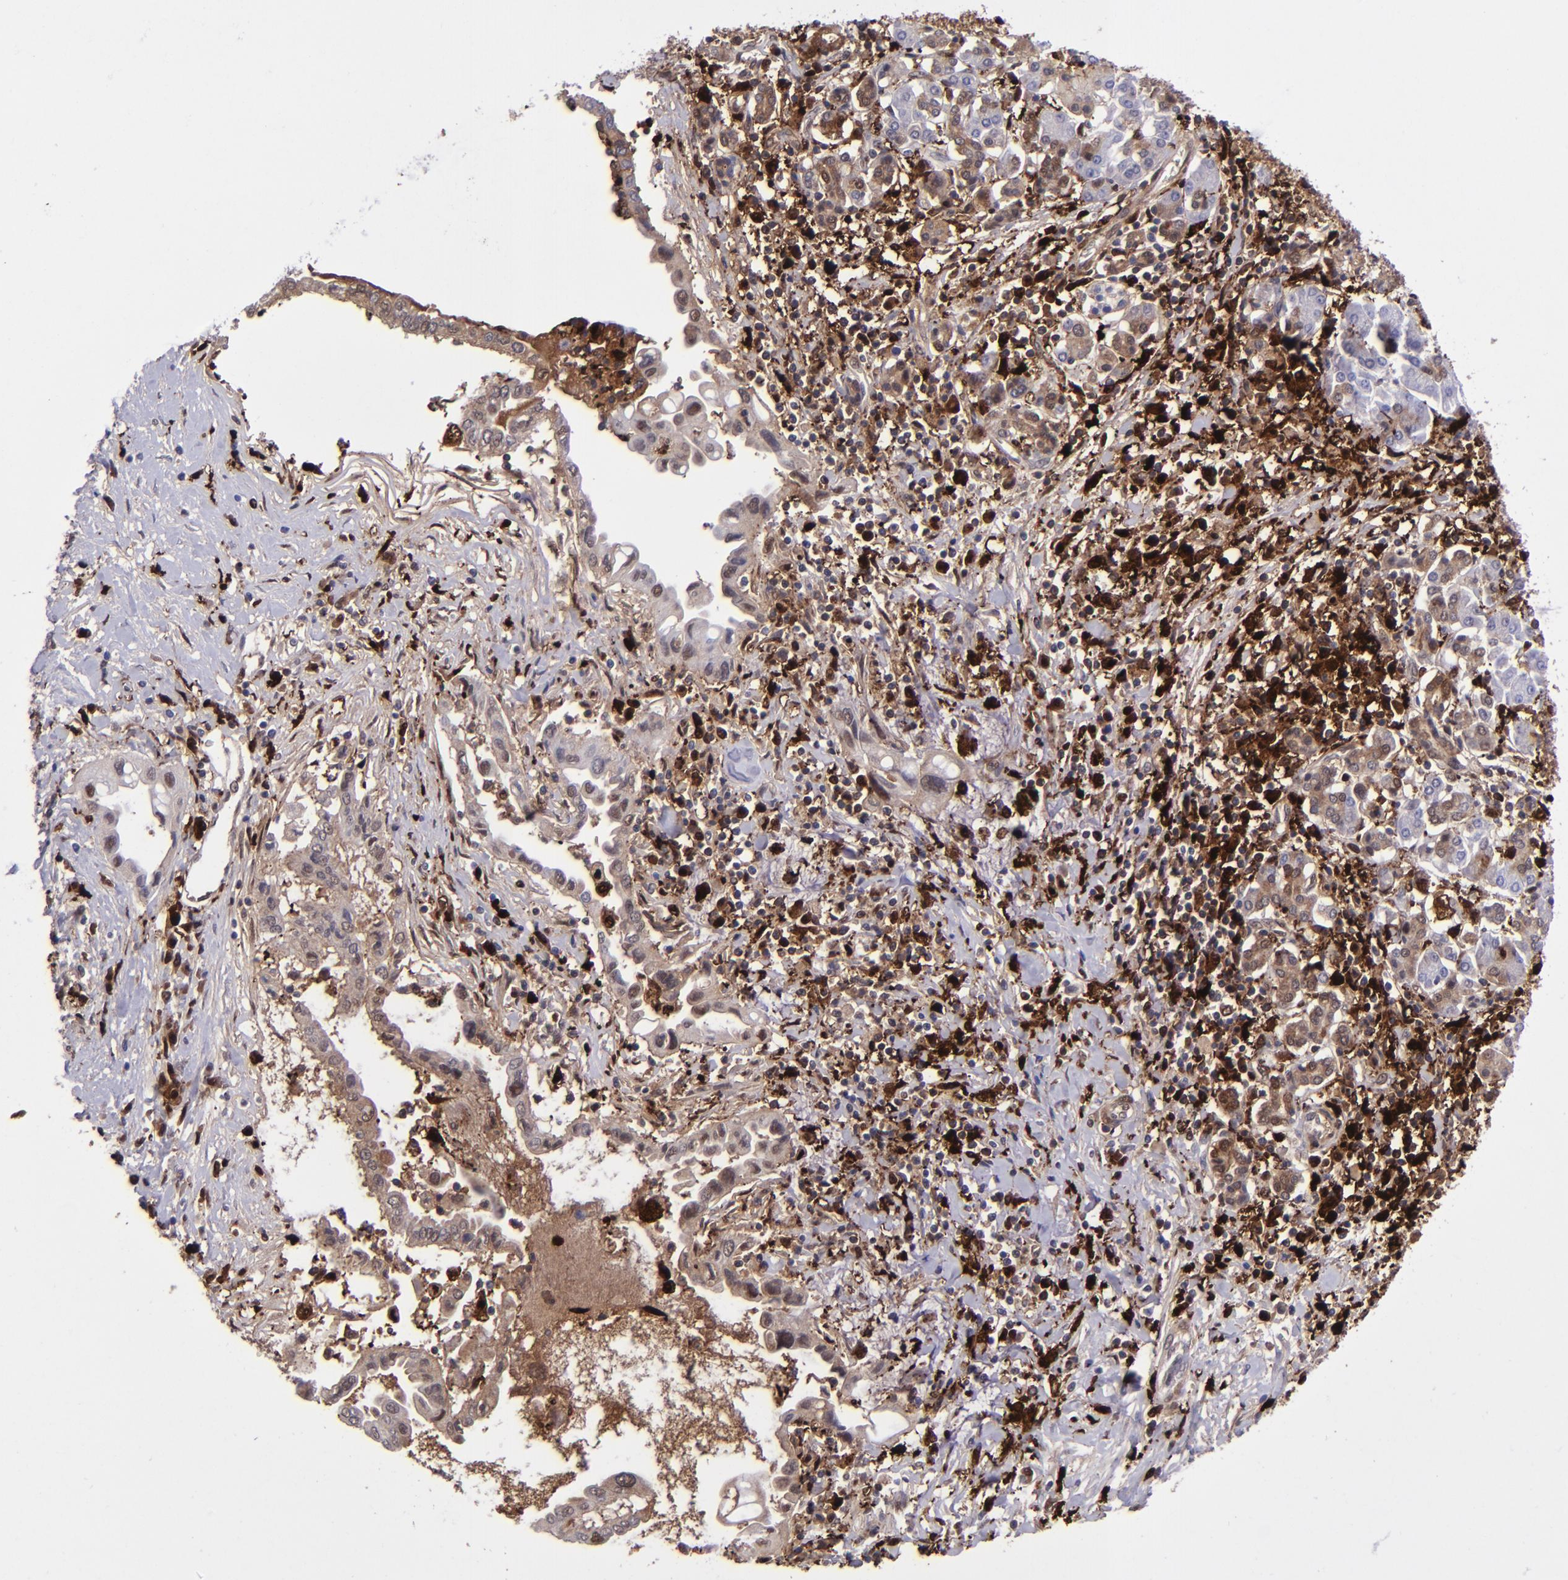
{"staining": {"intensity": "weak", "quantity": "25%-75%", "location": "cytoplasmic/membranous"}, "tissue": "pancreatic cancer", "cell_type": "Tumor cells", "image_type": "cancer", "snomed": [{"axis": "morphology", "description": "Adenocarcinoma, NOS"}, {"axis": "topography", "description": "Pancreas"}], "caption": "IHC micrograph of pancreatic adenocarcinoma stained for a protein (brown), which exhibits low levels of weak cytoplasmic/membranous staining in about 25%-75% of tumor cells.", "gene": "TYMP", "patient": {"sex": "female", "age": 57}}